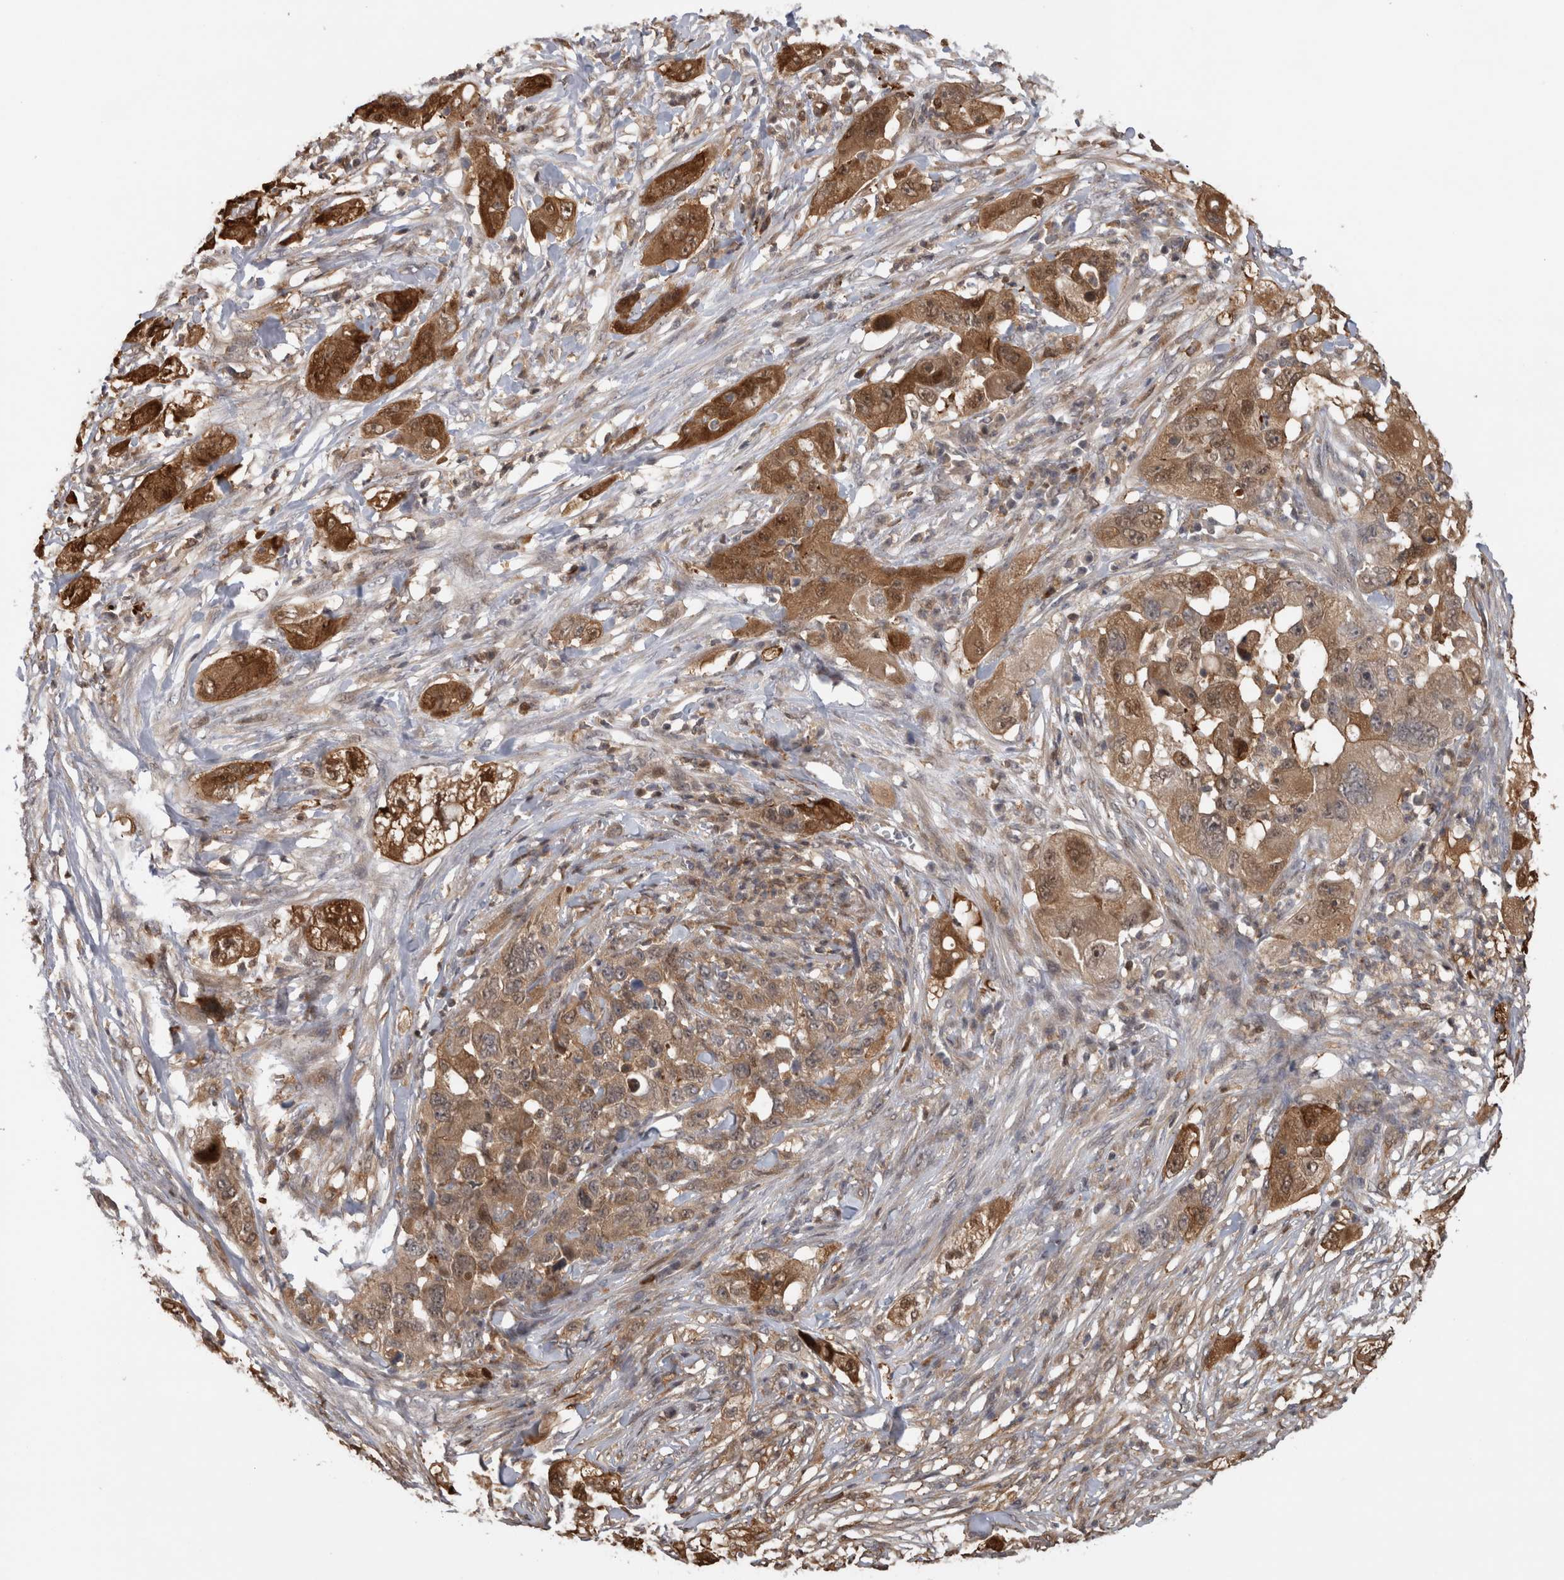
{"staining": {"intensity": "moderate", "quantity": ">75%", "location": "cytoplasmic/membranous"}, "tissue": "pancreatic cancer", "cell_type": "Tumor cells", "image_type": "cancer", "snomed": [{"axis": "morphology", "description": "Adenocarcinoma, NOS"}, {"axis": "topography", "description": "Pancreas"}], "caption": "A brown stain labels moderate cytoplasmic/membranous expression of a protein in pancreatic adenocarcinoma tumor cells.", "gene": "USH1G", "patient": {"sex": "female", "age": 78}}